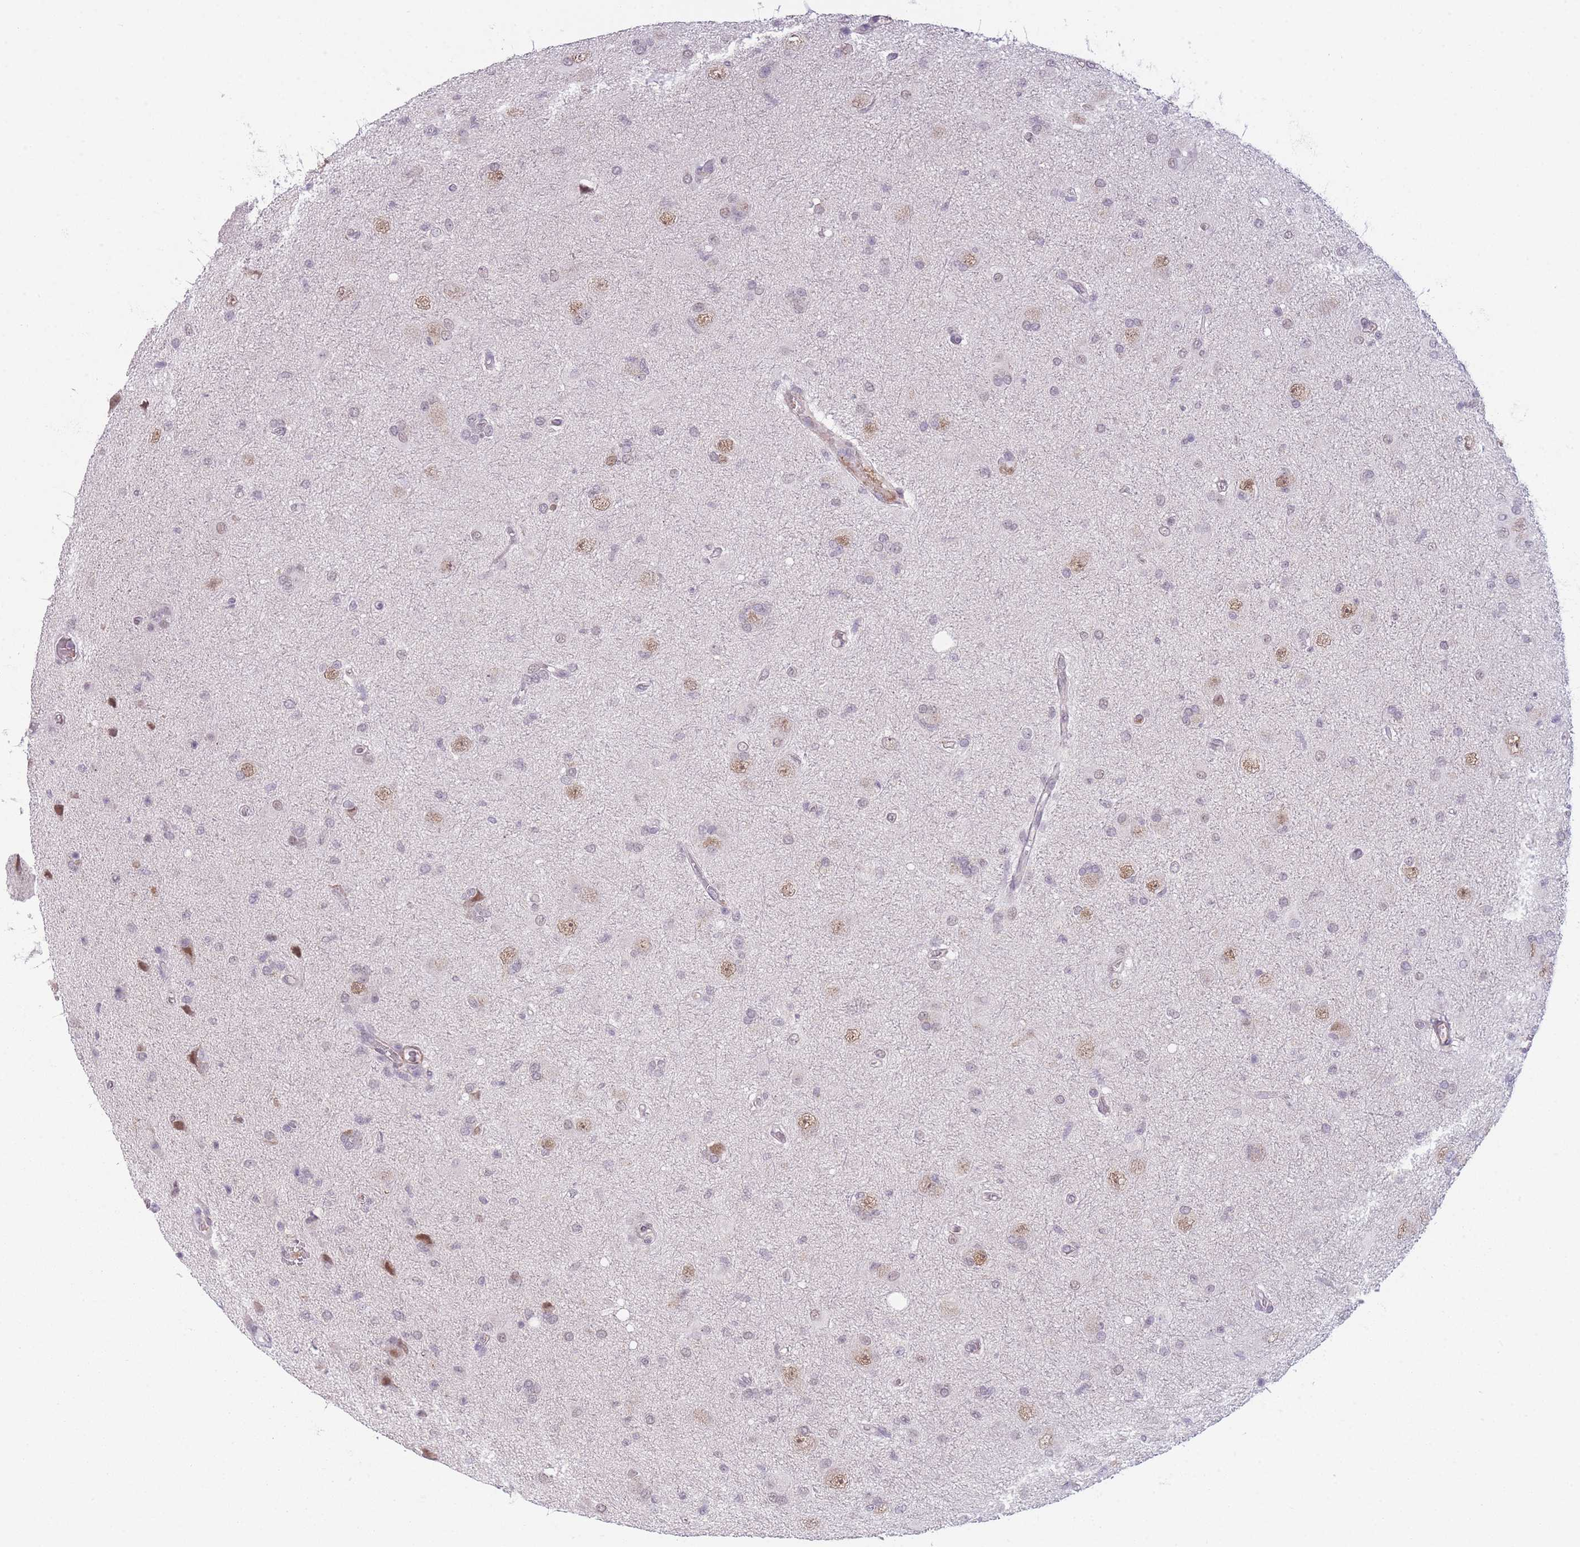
{"staining": {"intensity": "moderate", "quantity": "25%-75%", "location": "nuclear"}, "tissue": "glioma", "cell_type": "Tumor cells", "image_type": "cancer", "snomed": [{"axis": "morphology", "description": "Glioma, malignant, High grade"}, {"axis": "topography", "description": "Brain"}], "caption": "An IHC image of neoplastic tissue is shown. Protein staining in brown highlights moderate nuclear positivity in malignant high-grade glioma within tumor cells.", "gene": "SIN3B", "patient": {"sex": "female", "age": 57}}